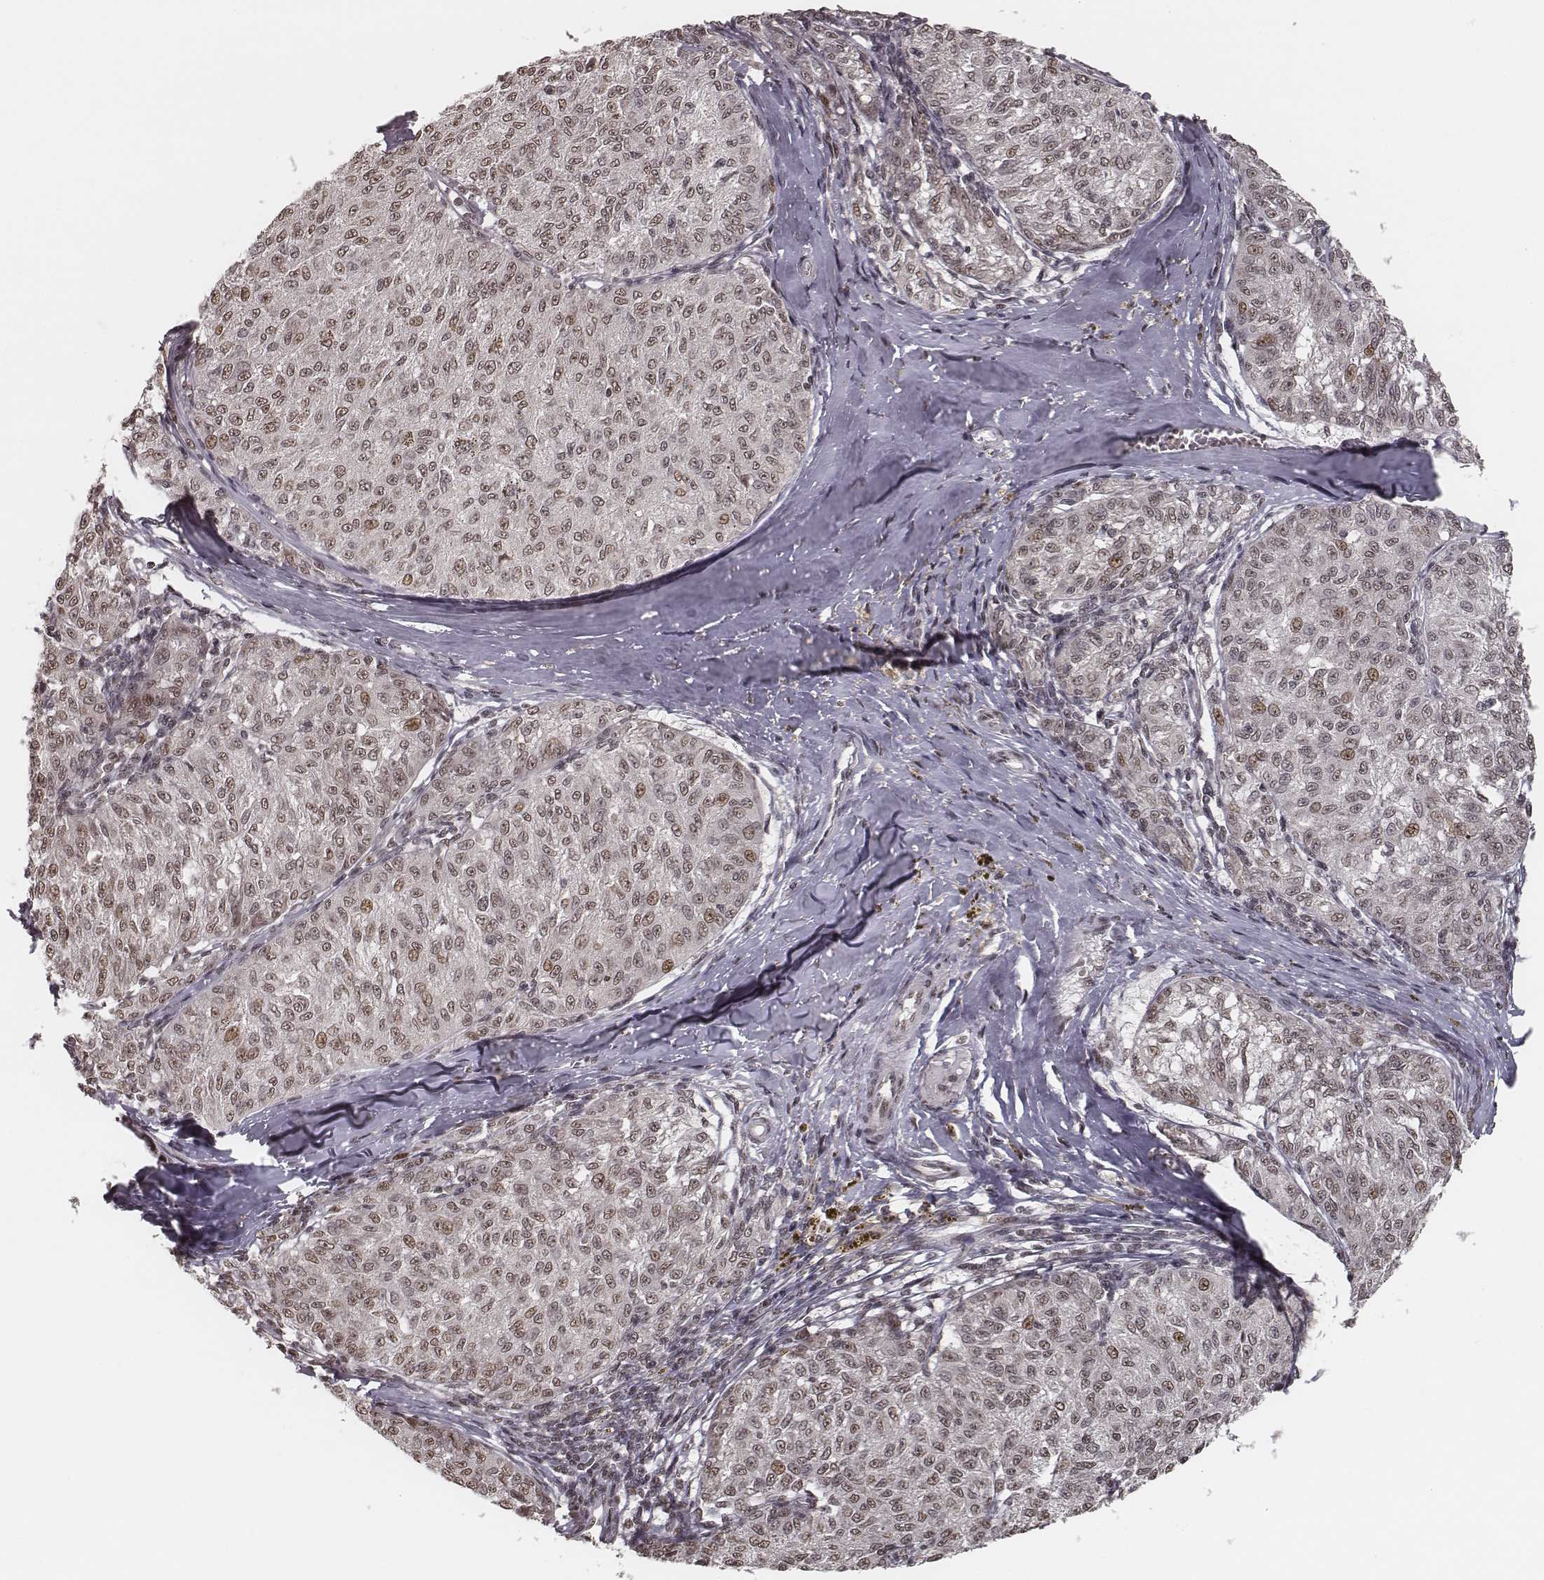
{"staining": {"intensity": "weak", "quantity": ">75%", "location": "nuclear"}, "tissue": "melanoma", "cell_type": "Tumor cells", "image_type": "cancer", "snomed": [{"axis": "morphology", "description": "Malignant melanoma, NOS"}, {"axis": "topography", "description": "Skin"}], "caption": "The immunohistochemical stain highlights weak nuclear positivity in tumor cells of malignant melanoma tissue. Using DAB (brown) and hematoxylin (blue) stains, captured at high magnification using brightfield microscopy.", "gene": "HMGA2", "patient": {"sex": "female", "age": 72}}